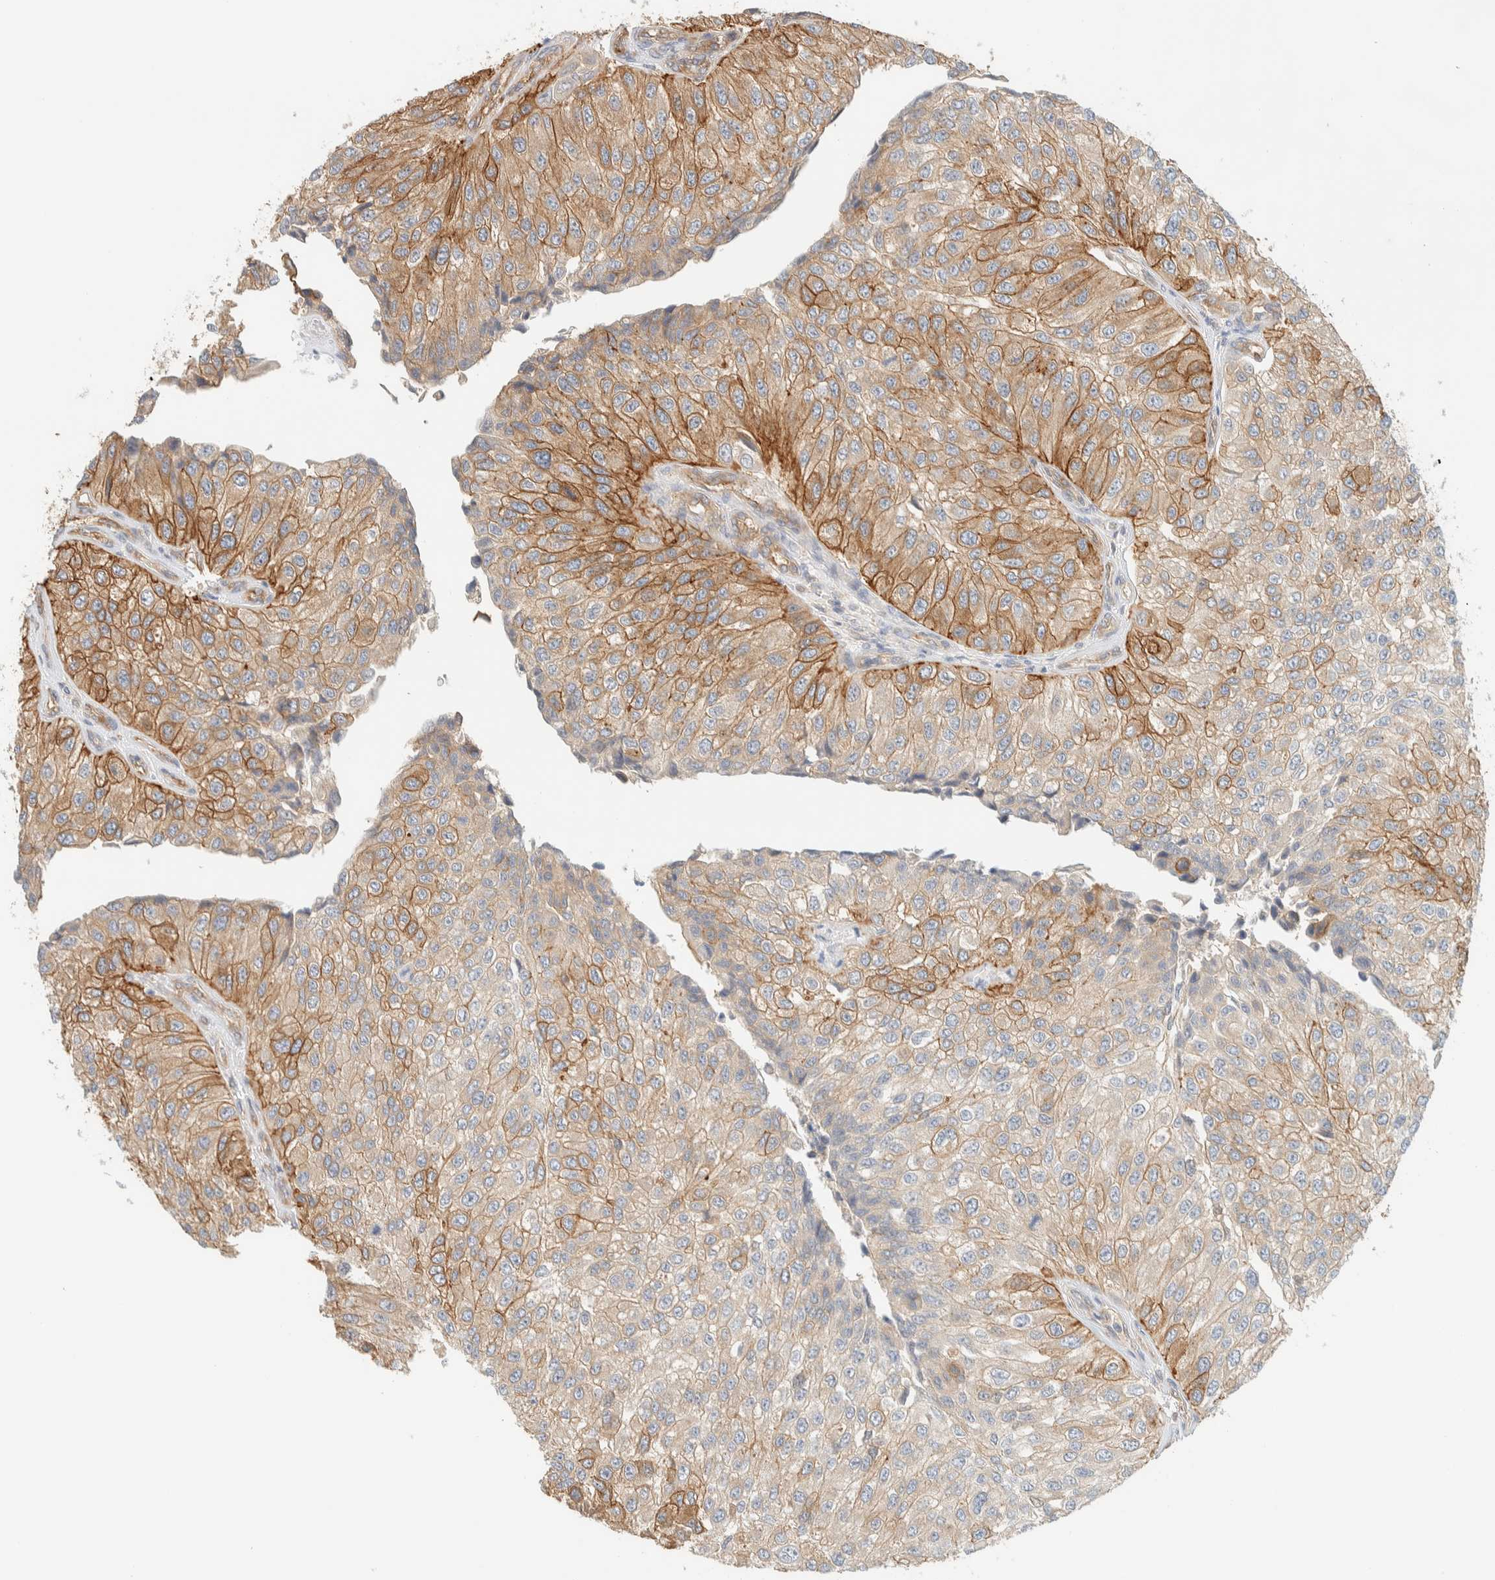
{"staining": {"intensity": "moderate", "quantity": "25%-75%", "location": "cytoplasmic/membranous"}, "tissue": "urothelial cancer", "cell_type": "Tumor cells", "image_type": "cancer", "snomed": [{"axis": "morphology", "description": "Urothelial carcinoma, High grade"}, {"axis": "topography", "description": "Kidney"}, {"axis": "topography", "description": "Urinary bladder"}], "caption": "Protein analysis of urothelial cancer tissue demonstrates moderate cytoplasmic/membranous positivity in approximately 25%-75% of tumor cells. (IHC, brightfield microscopy, high magnification).", "gene": "LIMA1", "patient": {"sex": "male", "age": 77}}